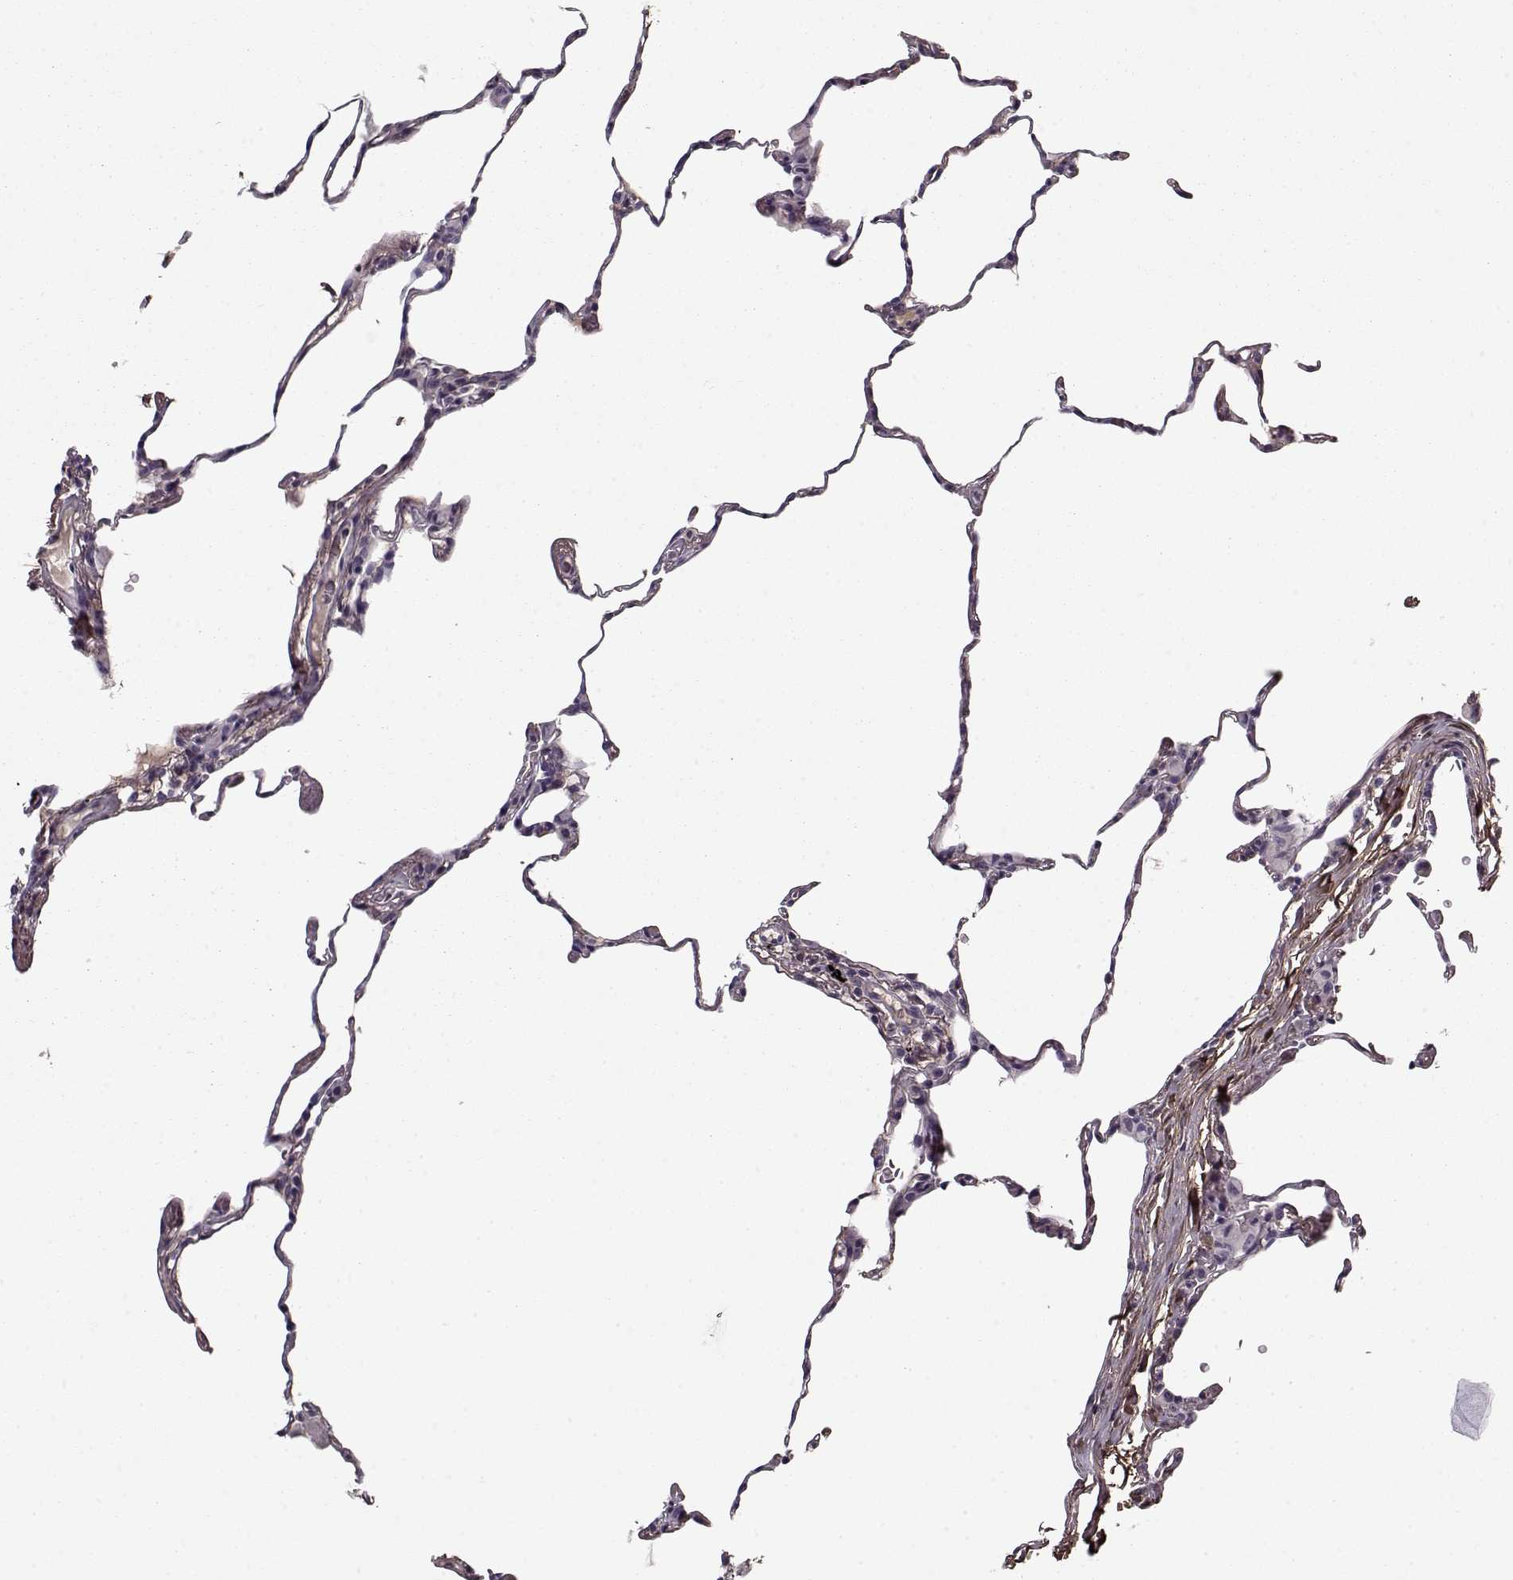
{"staining": {"intensity": "negative", "quantity": "none", "location": "none"}, "tissue": "lung", "cell_type": "Alveolar cells", "image_type": "normal", "snomed": [{"axis": "morphology", "description": "Normal tissue, NOS"}, {"axis": "topography", "description": "Lung"}], "caption": "A high-resolution histopathology image shows immunohistochemistry staining of unremarkable lung, which reveals no significant positivity in alveolar cells.", "gene": "LUM", "patient": {"sex": "female", "age": 57}}